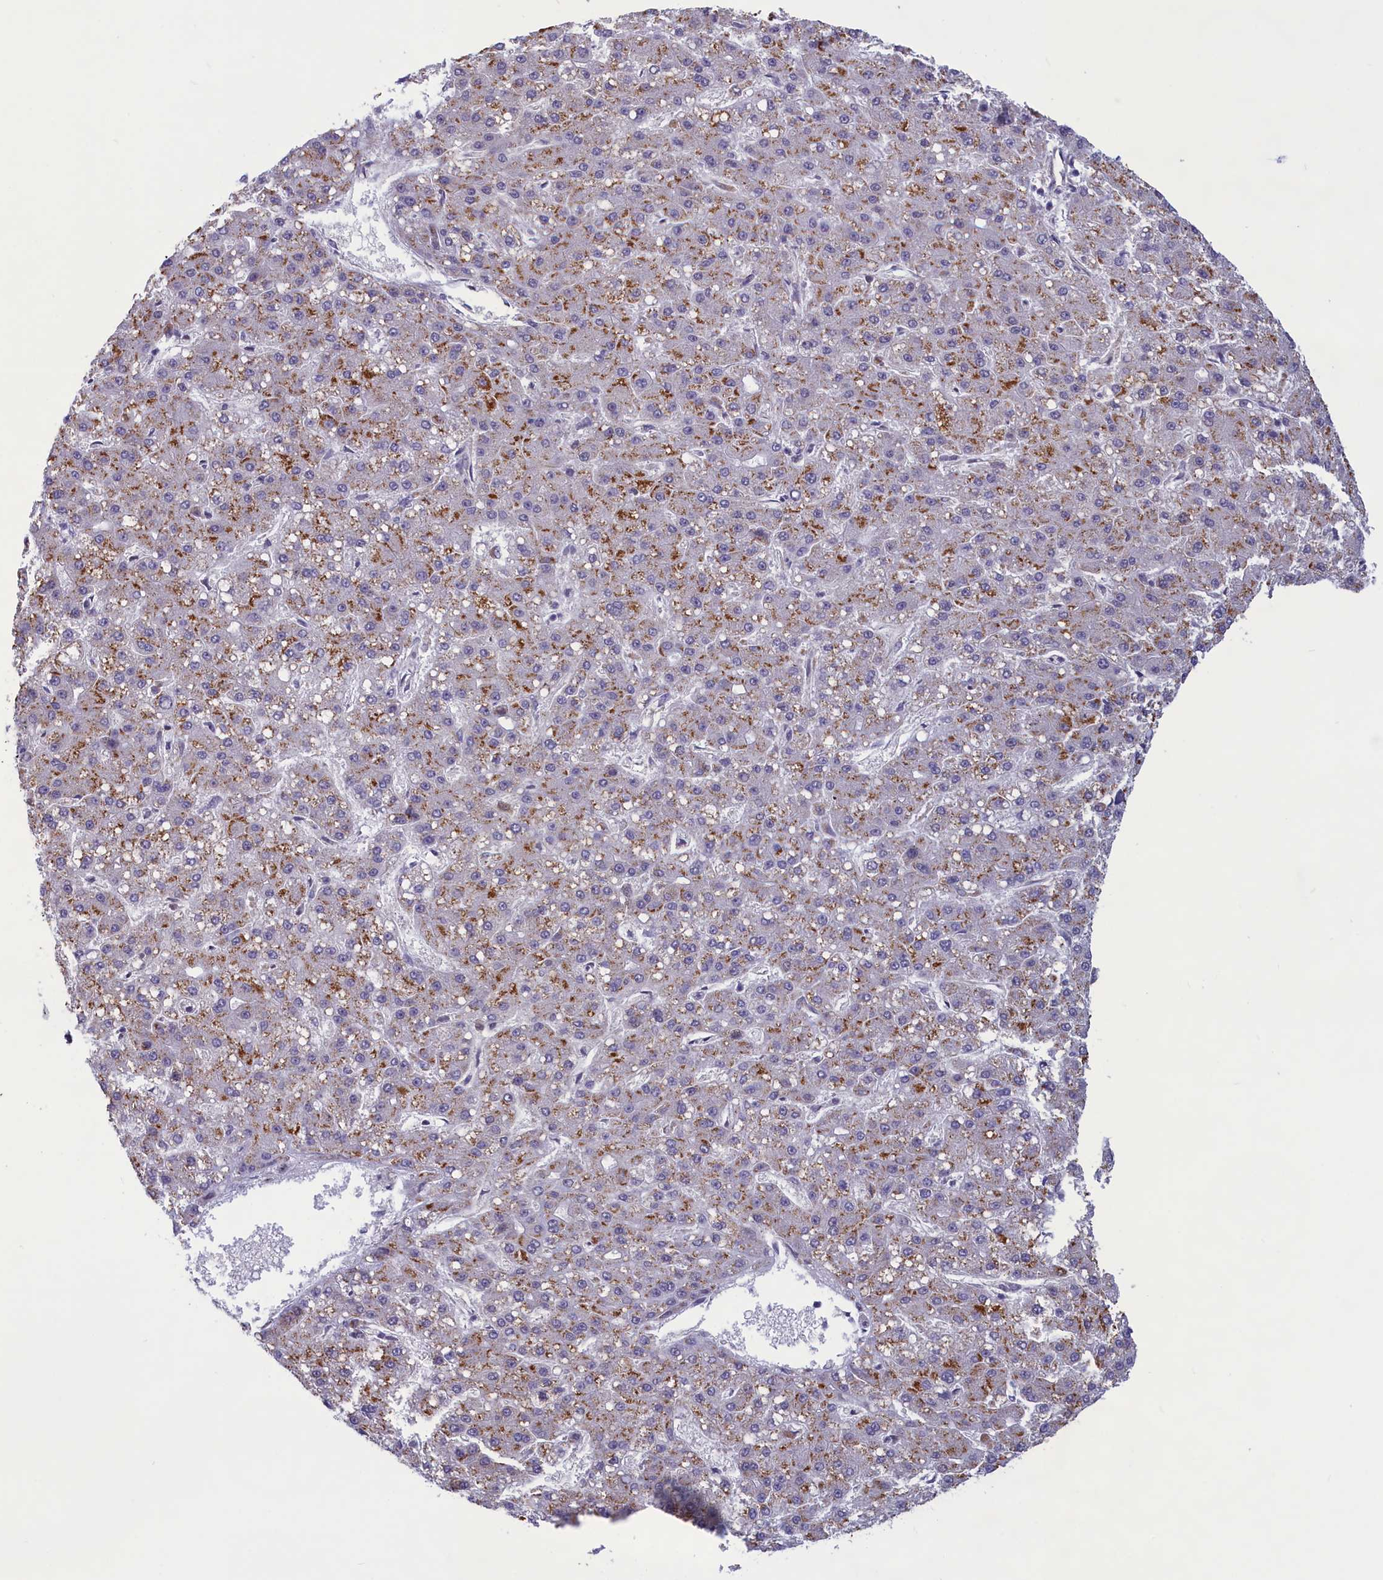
{"staining": {"intensity": "moderate", "quantity": "25%-75%", "location": "cytoplasmic/membranous"}, "tissue": "liver cancer", "cell_type": "Tumor cells", "image_type": "cancer", "snomed": [{"axis": "morphology", "description": "Carcinoma, Hepatocellular, NOS"}, {"axis": "topography", "description": "Liver"}], "caption": "Human hepatocellular carcinoma (liver) stained with a brown dye reveals moderate cytoplasmic/membranous positive staining in about 25%-75% of tumor cells.", "gene": "CORO2A", "patient": {"sex": "male", "age": 67}}